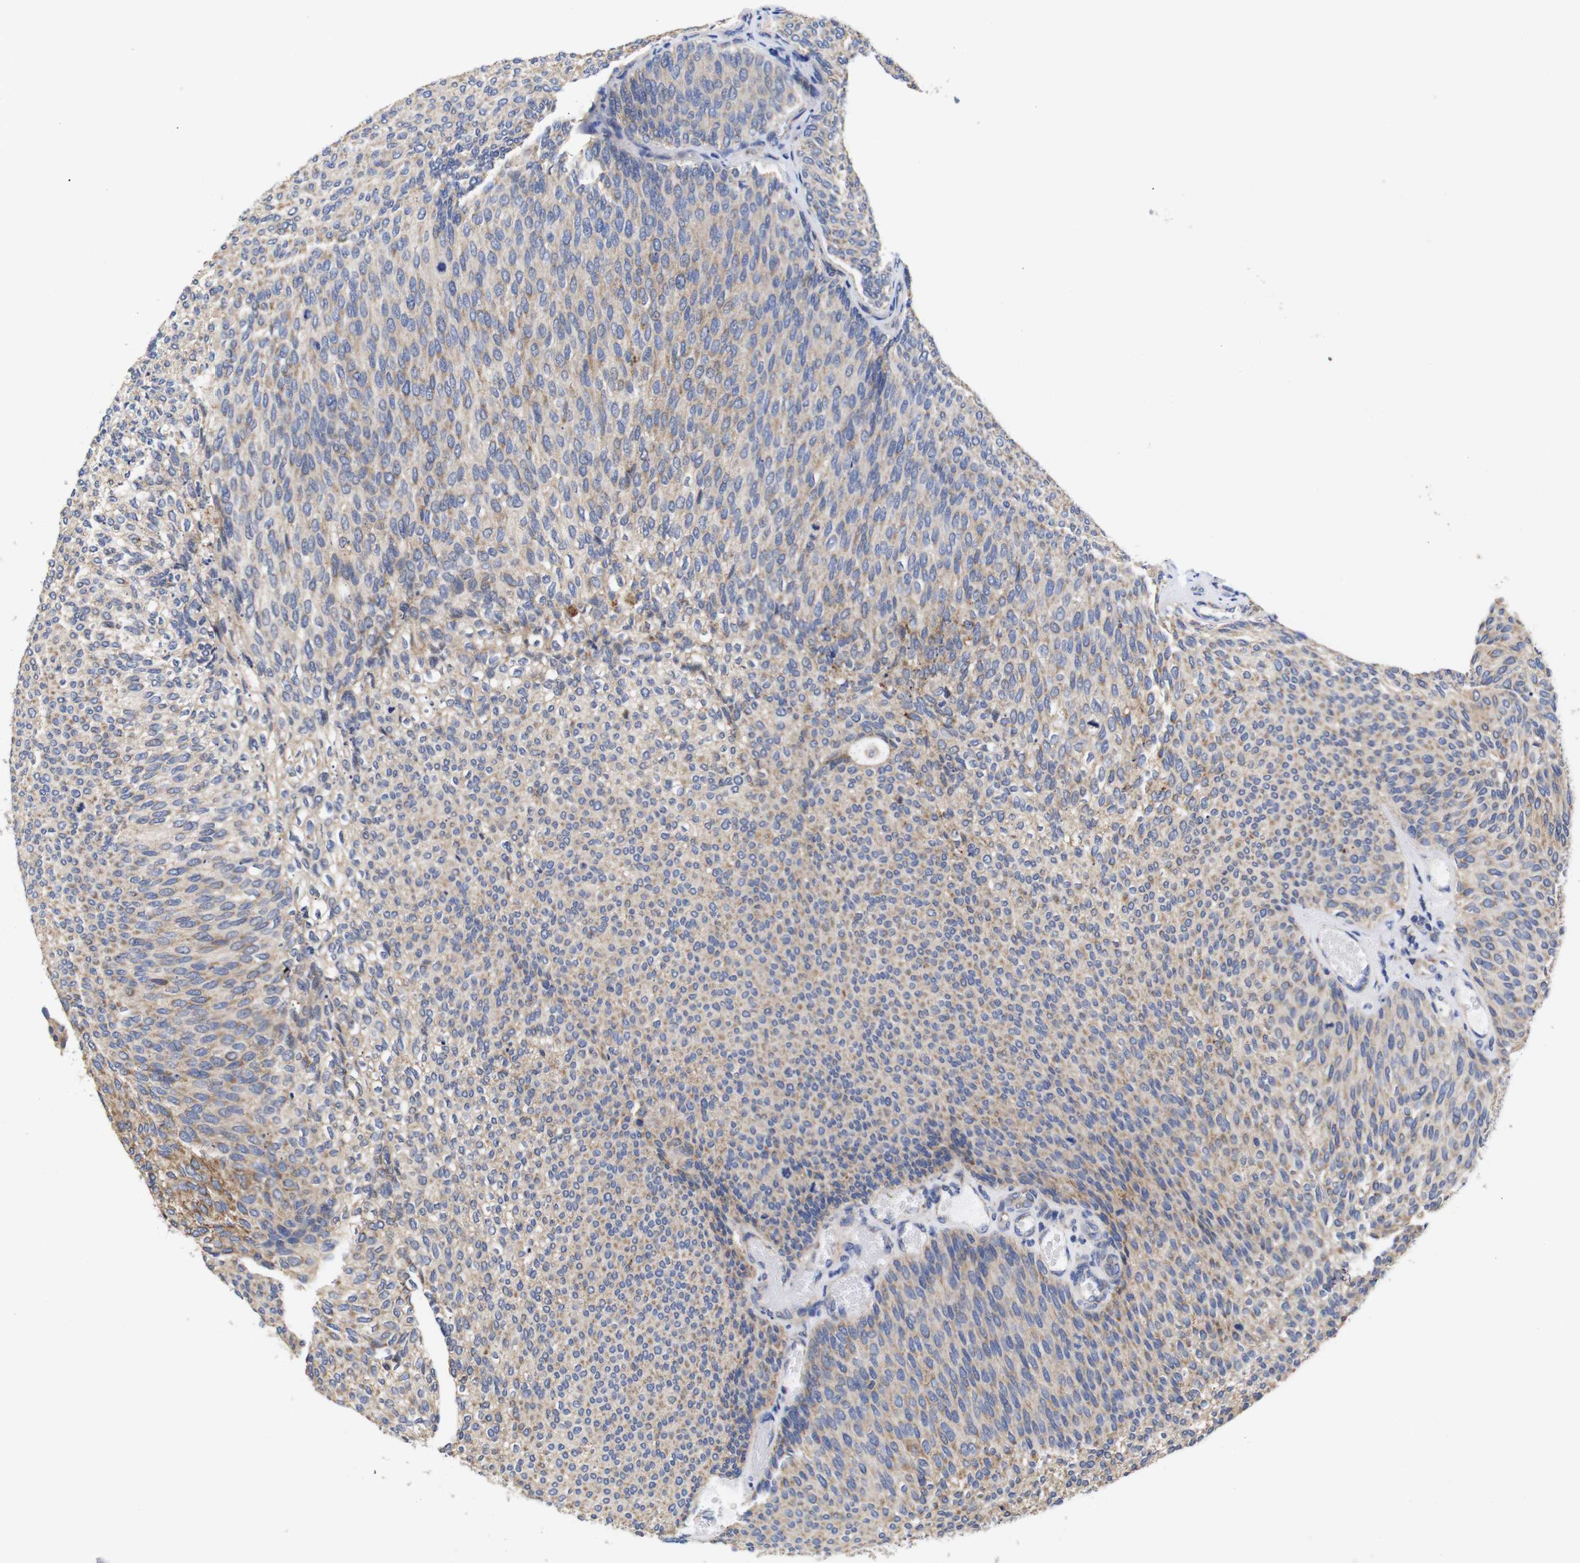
{"staining": {"intensity": "moderate", "quantity": "25%-75%", "location": "cytoplasmic/membranous"}, "tissue": "urothelial cancer", "cell_type": "Tumor cells", "image_type": "cancer", "snomed": [{"axis": "morphology", "description": "Urothelial carcinoma, Low grade"}, {"axis": "topography", "description": "Urinary bladder"}], "caption": "Human low-grade urothelial carcinoma stained with a protein marker reveals moderate staining in tumor cells.", "gene": "OPN3", "patient": {"sex": "female", "age": 79}}